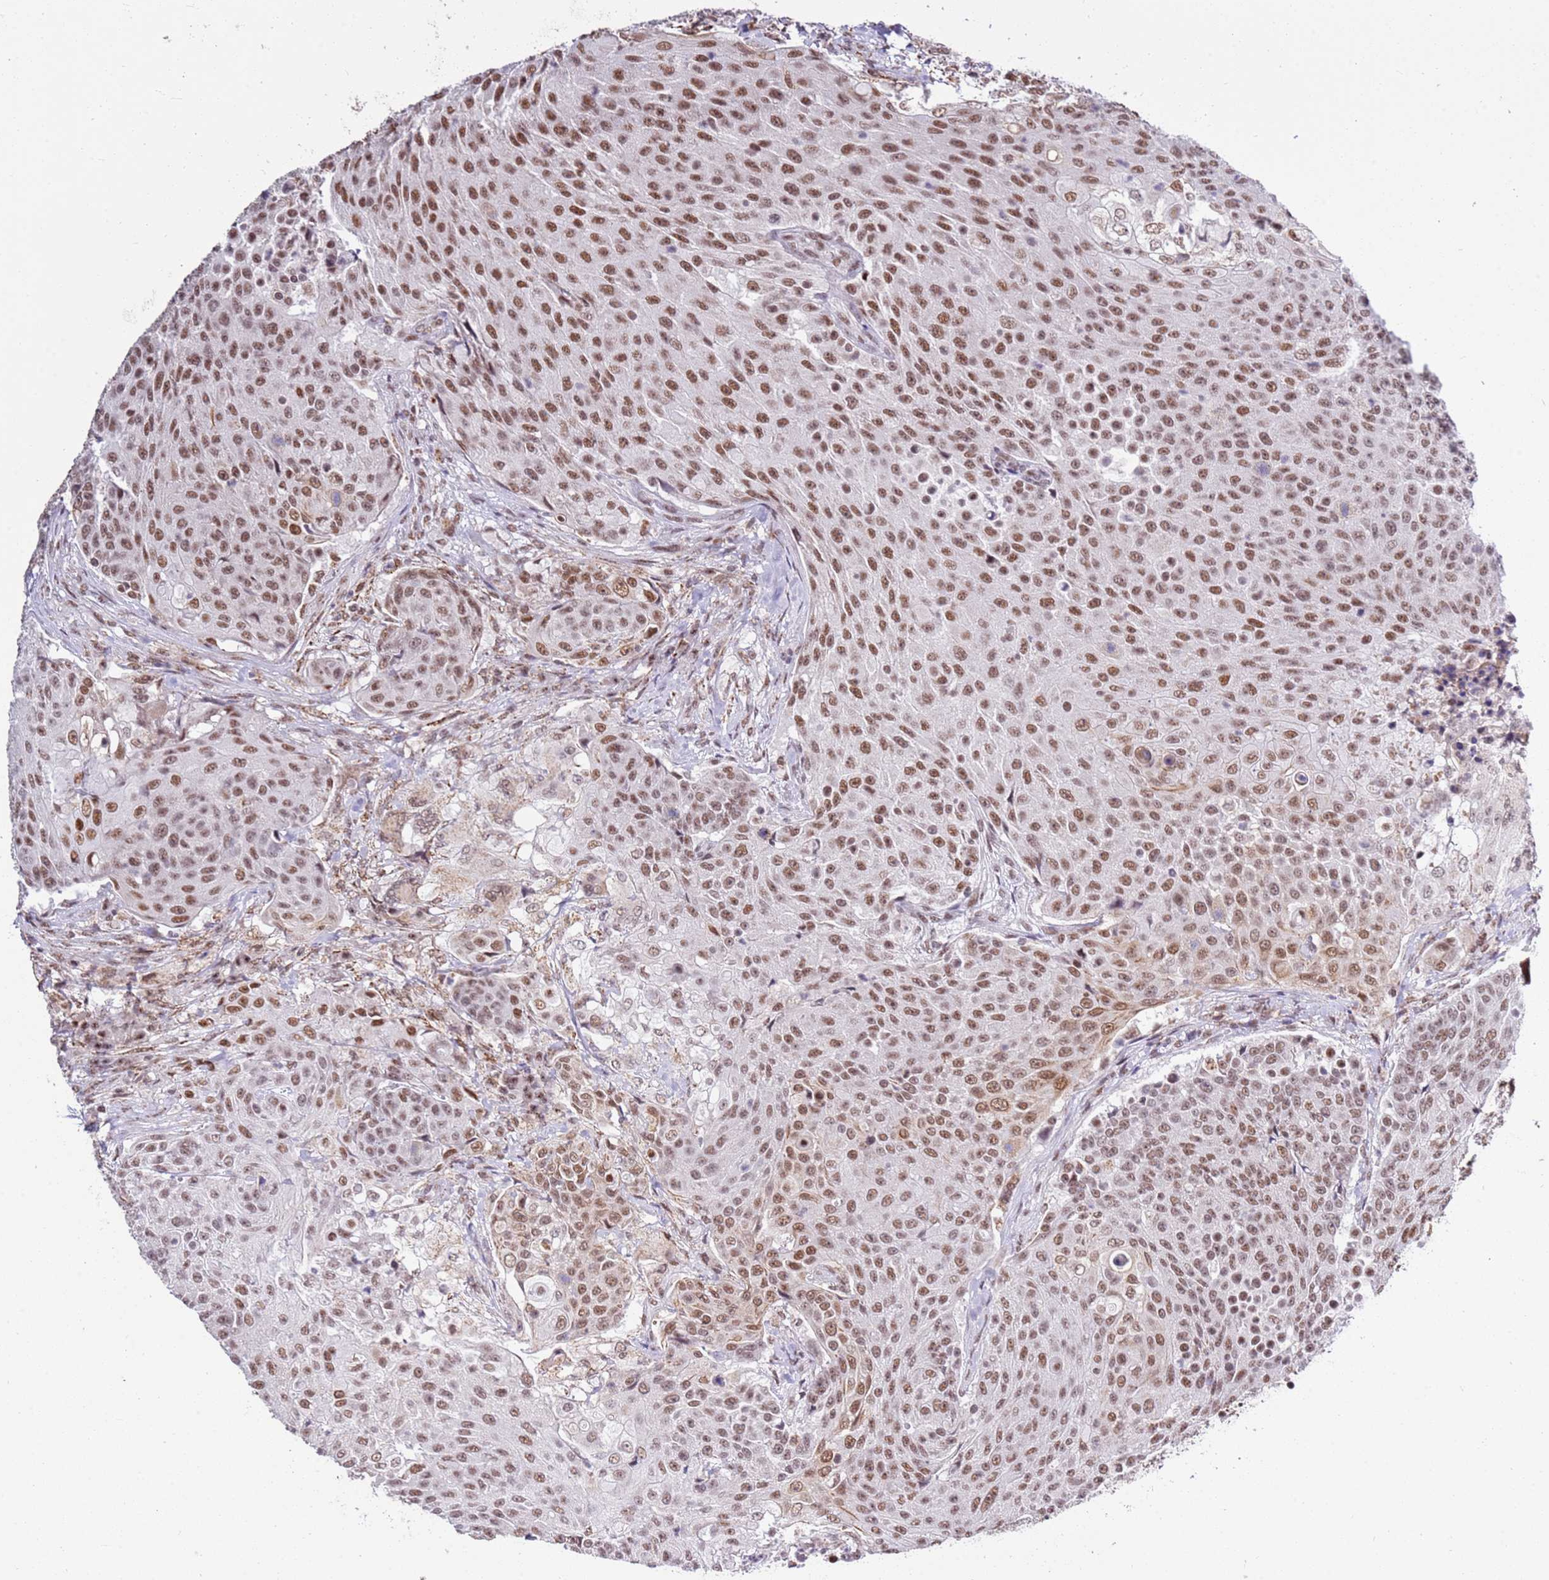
{"staining": {"intensity": "moderate", "quantity": ">75%", "location": "nuclear"}, "tissue": "urothelial cancer", "cell_type": "Tumor cells", "image_type": "cancer", "snomed": [{"axis": "morphology", "description": "Urothelial carcinoma, High grade"}, {"axis": "topography", "description": "Urinary bladder"}], "caption": "About >75% of tumor cells in human urothelial cancer show moderate nuclear protein staining as visualized by brown immunohistochemical staining.", "gene": "AKAP8L", "patient": {"sex": "female", "age": 63}}